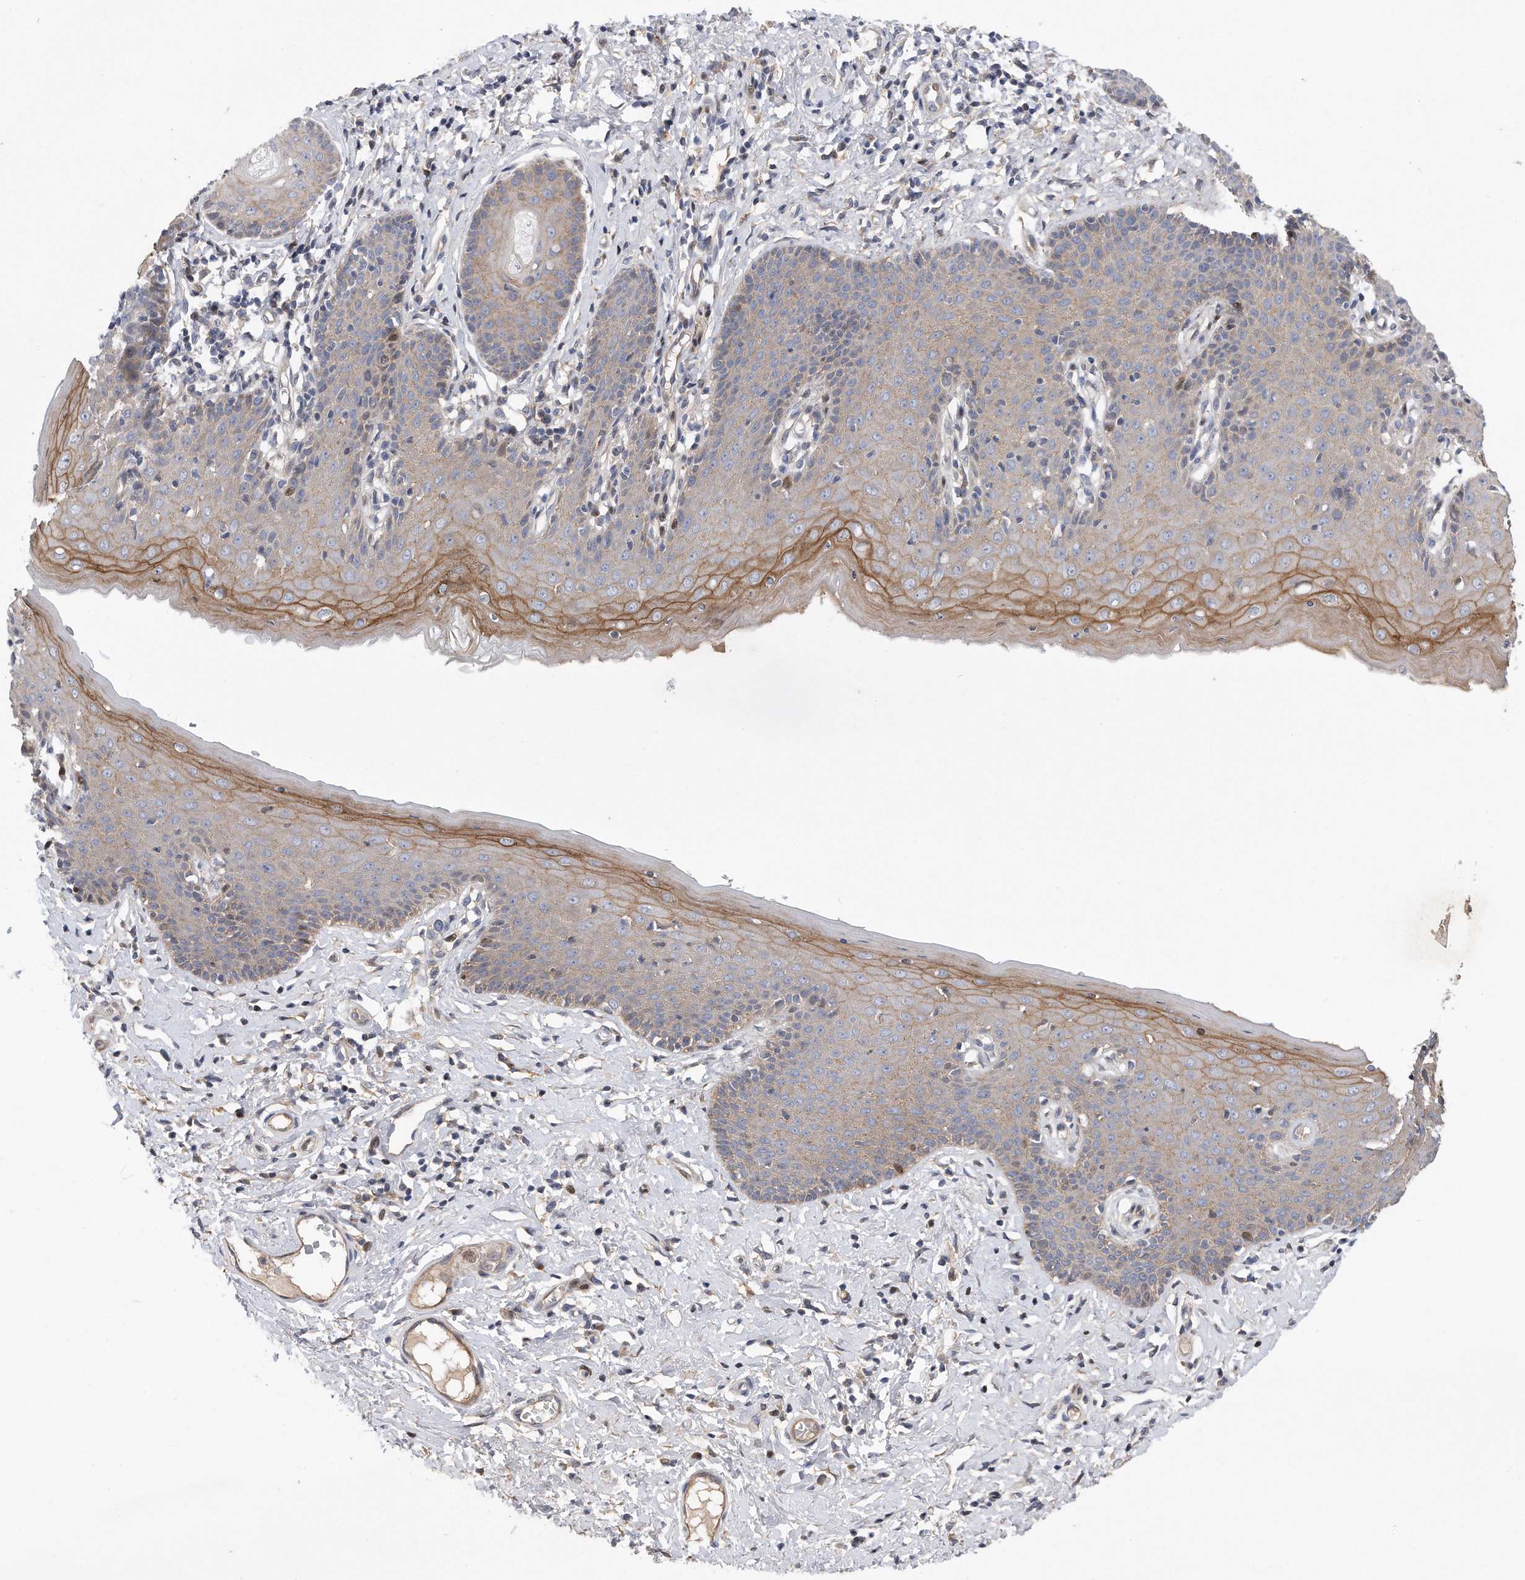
{"staining": {"intensity": "strong", "quantity": "25%-75%", "location": "cytoplasmic/membranous"}, "tissue": "skin", "cell_type": "Epidermal cells", "image_type": "normal", "snomed": [{"axis": "morphology", "description": "Normal tissue, NOS"}, {"axis": "topography", "description": "Vulva"}], "caption": "A high amount of strong cytoplasmic/membranous expression is appreciated in about 25%-75% of epidermal cells in normal skin.", "gene": "CDH12", "patient": {"sex": "female", "age": 66}}